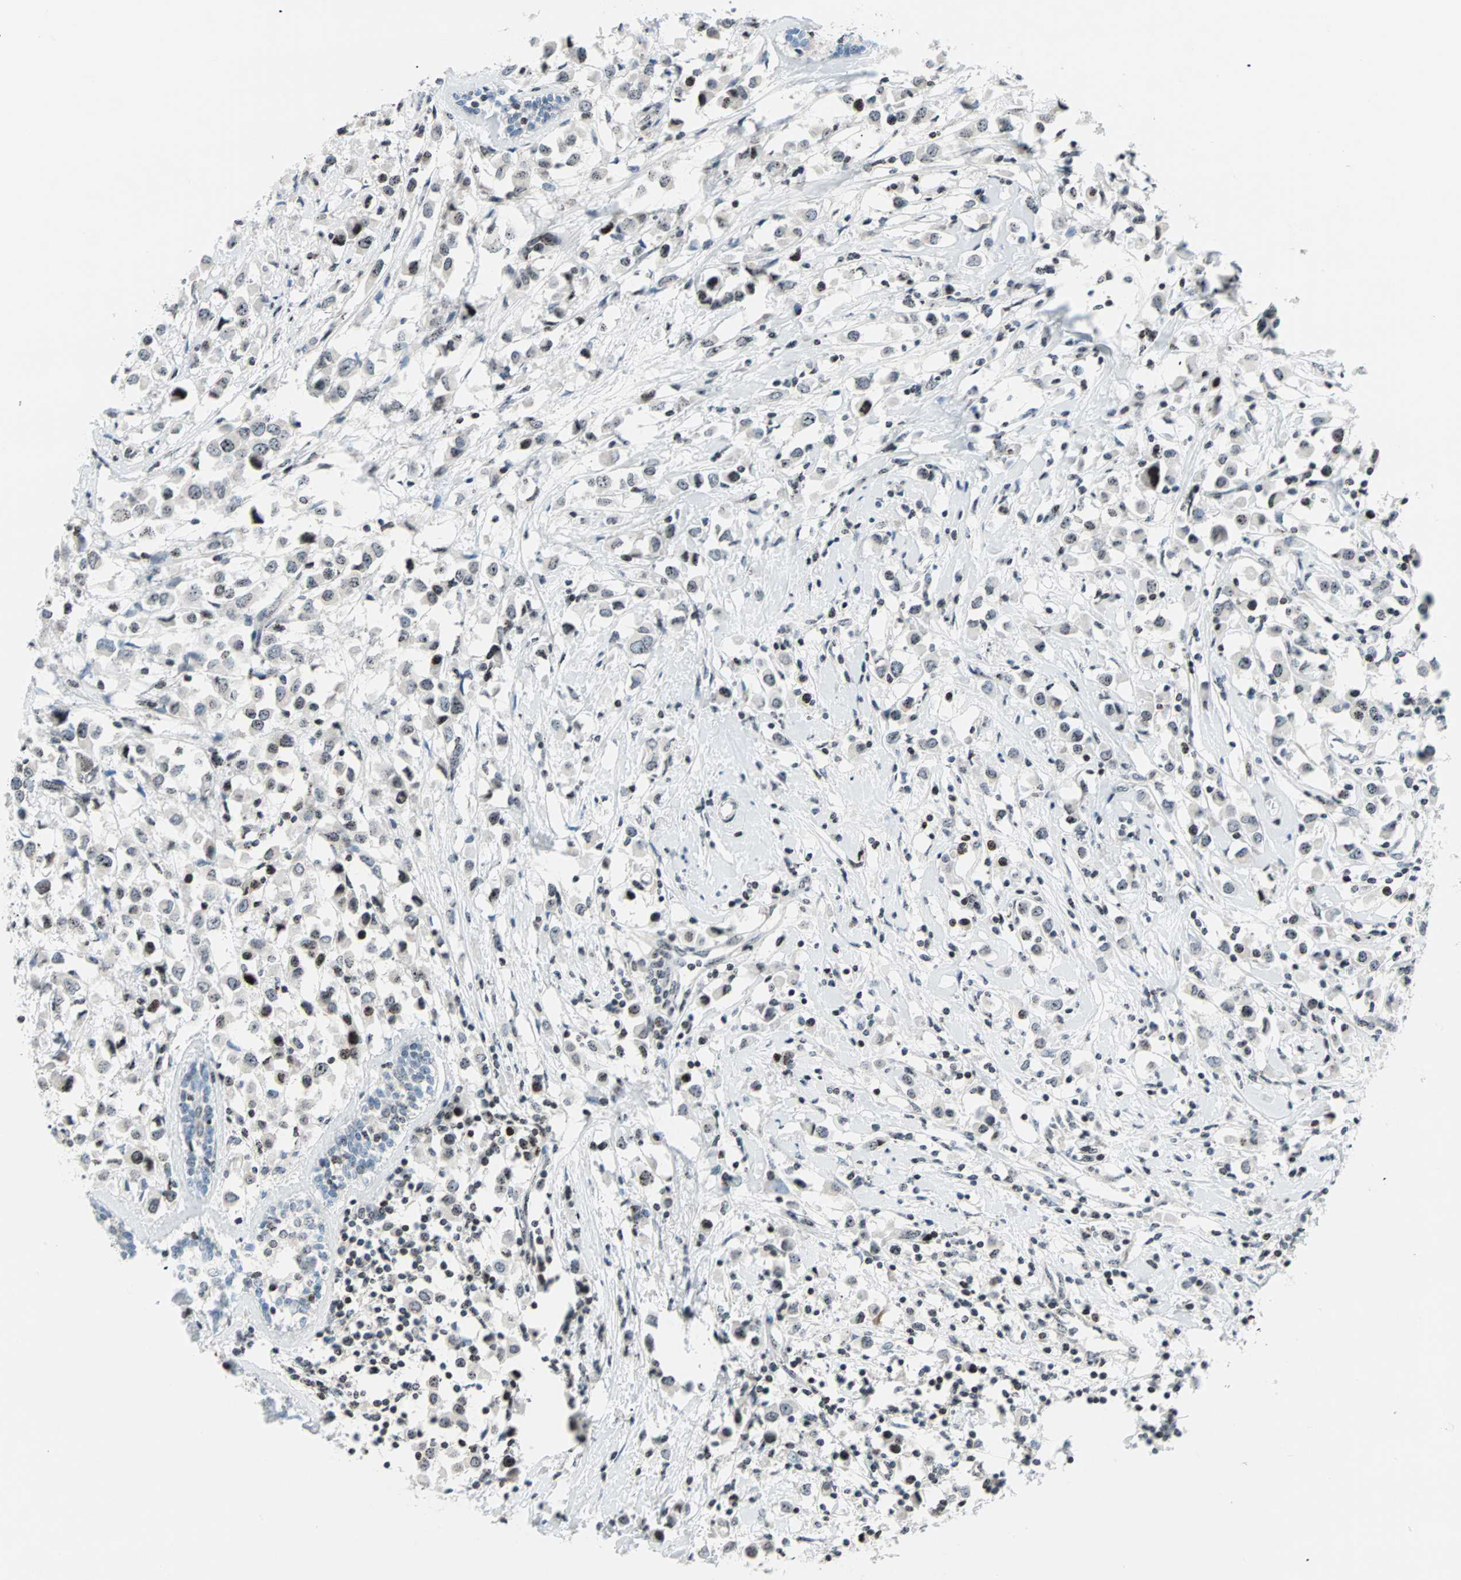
{"staining": {"intensity": "weak", "quantity": ">75%", "location": "nuclear"}, "tissue": "breast cancer", "cell_type": "Tumor cells", "image_type": "cancer", "snomed": [{"axis": "morphology", "description": "Duct carcinoma"}, {"axis": "topography", "description": "Breast"}], "caption": "The image displays a brown stain indicating the presence of a protein in the nuclear of tumor cells in infiltrating ductal carcinoma (breast).", "gene": "CENPA", "patient": {"sex": "female", "age": 61}}